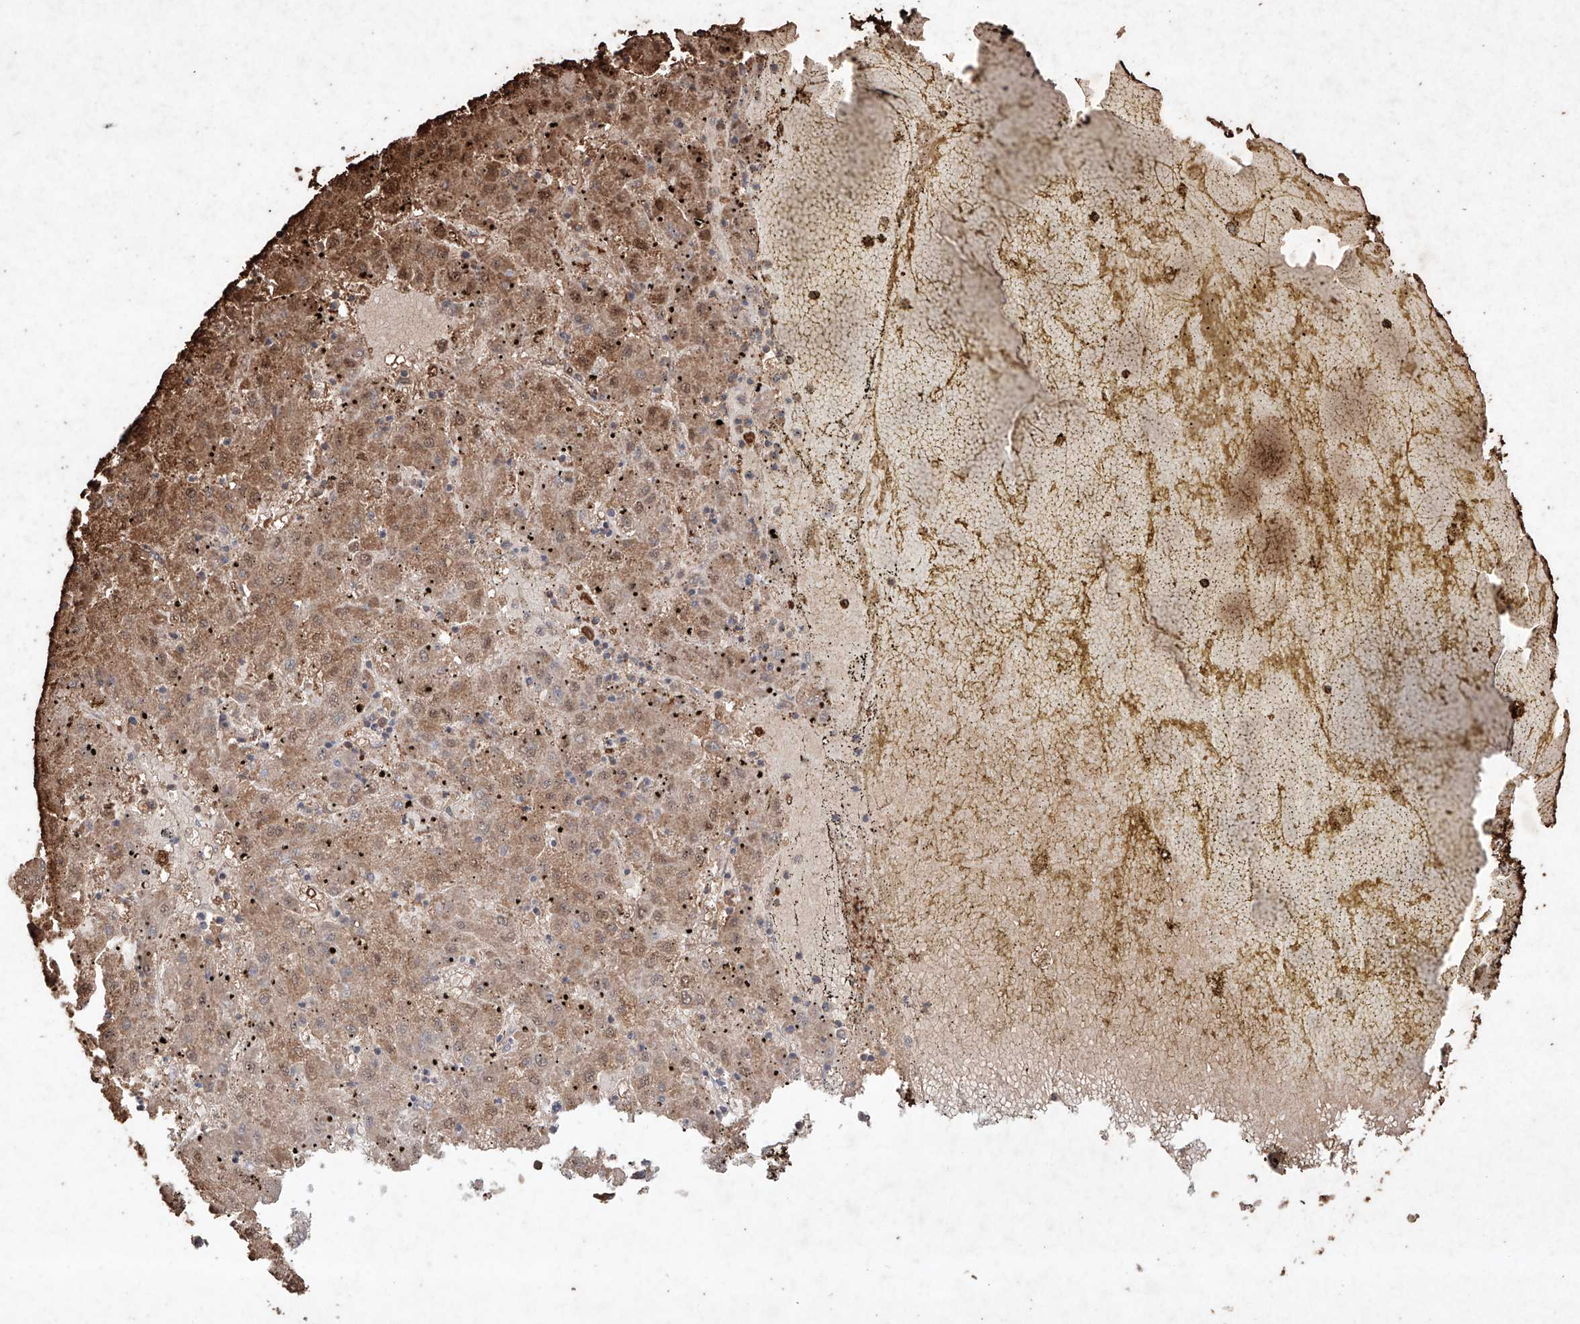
{"staining": {"intensity": "moderate", "quantity": ">75%", "location": "cytoplasmic/membranous"}, "tissue": "liver cancer", "cell_type": "Tumor cells", "image_type": "cancer", "snomed": [{"axis": "morphology", "description": "Carcinoma, Hepatocellular, NOS"}, {"axis": "topography", "description": "Liver"}], "caption": "Liver hepatocellular carcinoma stained with DAB IHC demonstrates medium levels of moderate cytoplasmic/membranous positivity in approximately >75% of tumor cells.", "gene": "M6PR", "patient": {"sex": "male", "age": 72}}